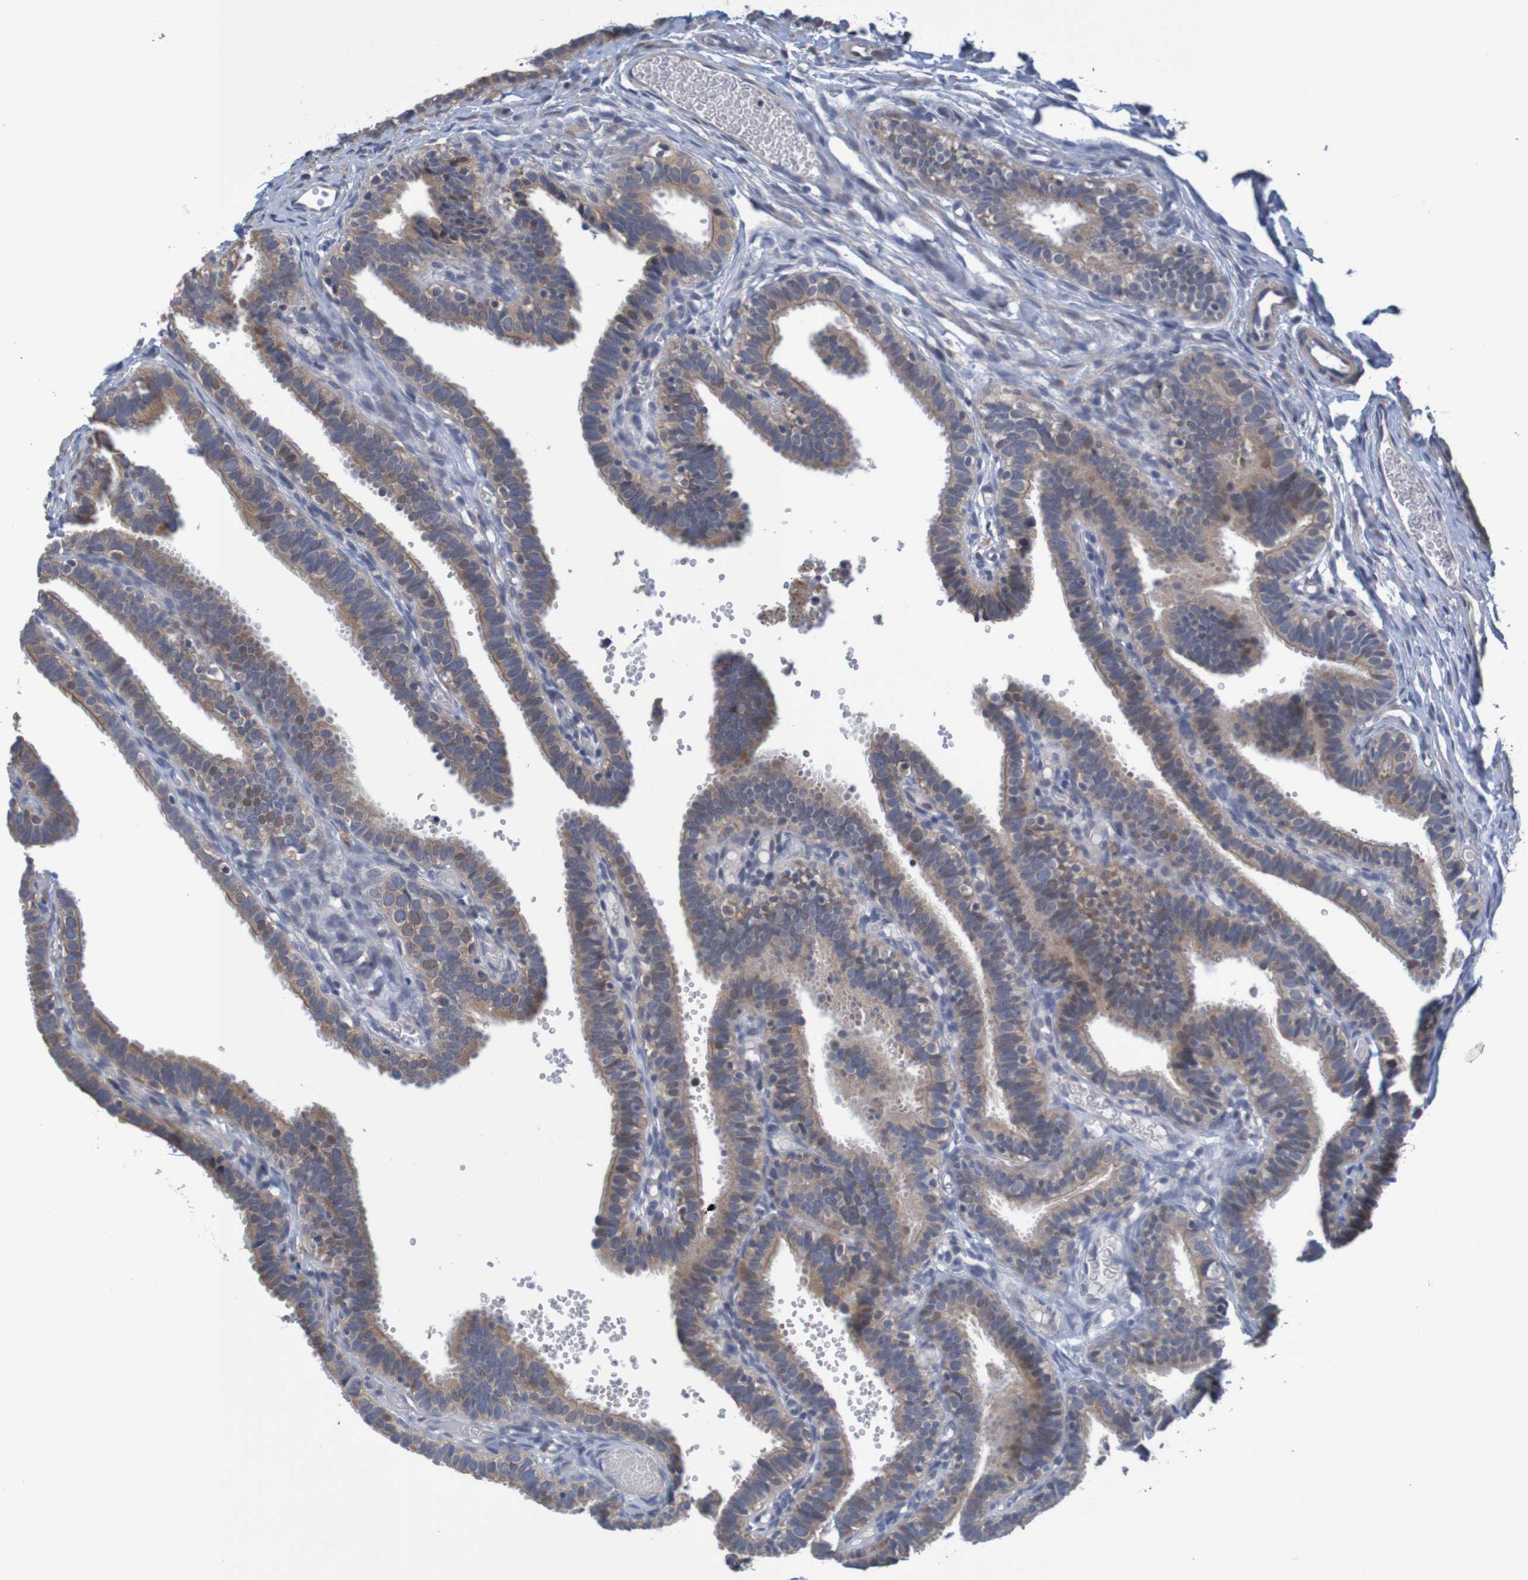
{"staining": {"intensity": "weak", "quantity": ">75%", "location": "cytoplasmic/membranous"}, "tissue": "fallopian tube", "cell_type": "Glandular cells", "image_type": "normal", "snomed": [{"axis": "morphology", "description": "Normal tissue, NOS"}, {"axis": "topography", "description": "Fallopian tube"}, {"axis": "topography", "description": "Placenta"}], "caption": "Immunohistochemical staining of unremarkable fallopian tube exhibits >75% levels of weak cytoplasmic/membranous protein staining in approximately >75% of glandular cells.", "gene": "CLDN18", "patient": {"sex": "female", "age": 34}}